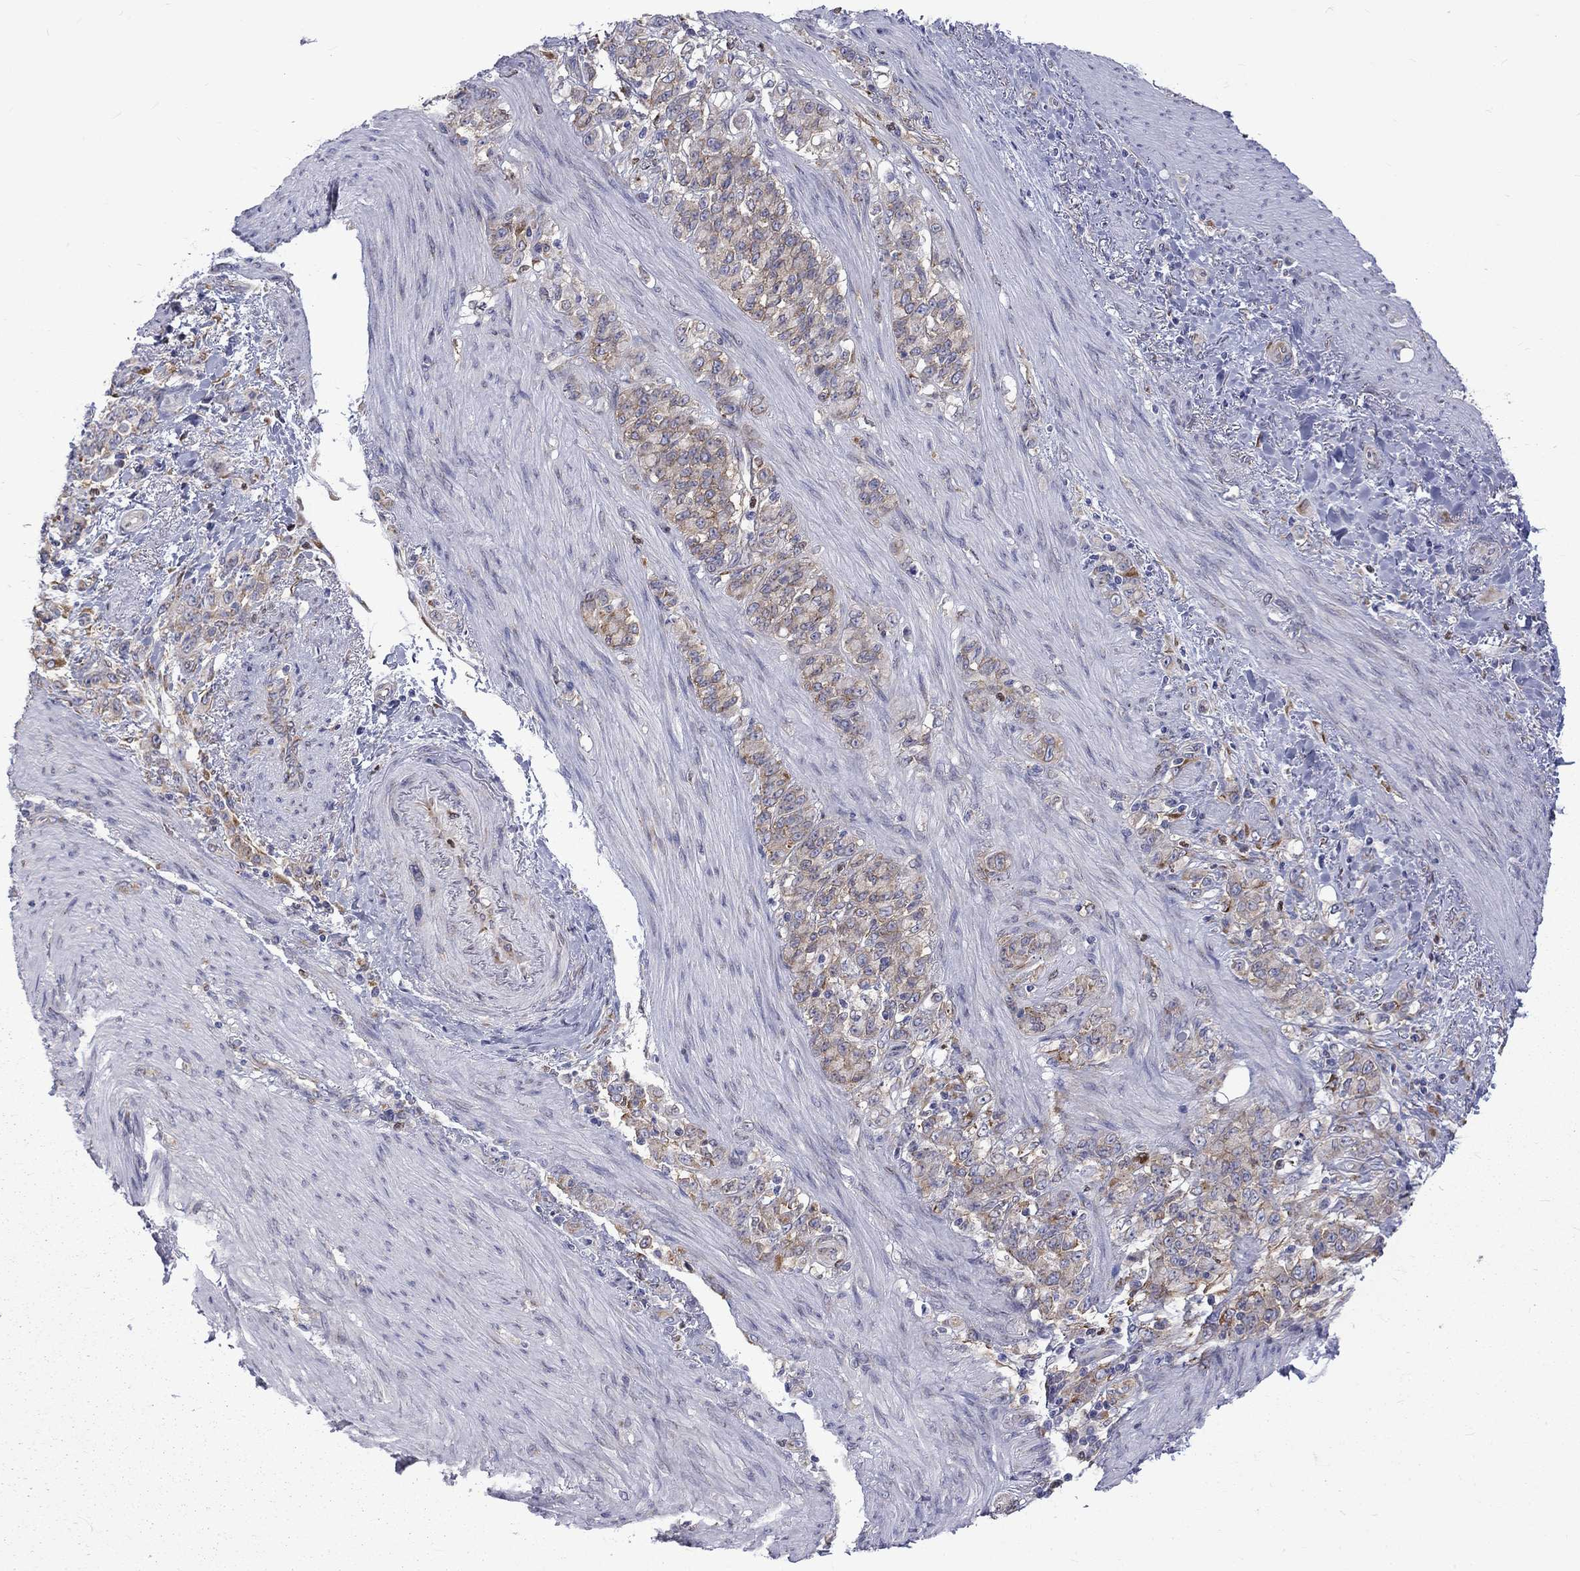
{"staining": {"intensity": "weak", "quantity": "25%-75%", "location": "cytoplasmic/membranous"}, "tissue": "stomach cancer", "cell_type": "Tumor cells", "image_type": "cancer", "snomed": [{"axis": "morphology", "description": "Normal tissue, NOS"}, {"axis": "morphology", "description": "Adenocarcinoma, NOS"}, {"axis": "topography", "description": "Stomach"}], "caption": "Adenocarcinoma (stomach) was stained to show a protein in brown. There is low levels of weak cytoplasmic/membranous staining in about 25%-75% of tumor cells.", "gene": "PABPC4", "patient": {"sex": "female", "age": 79}}